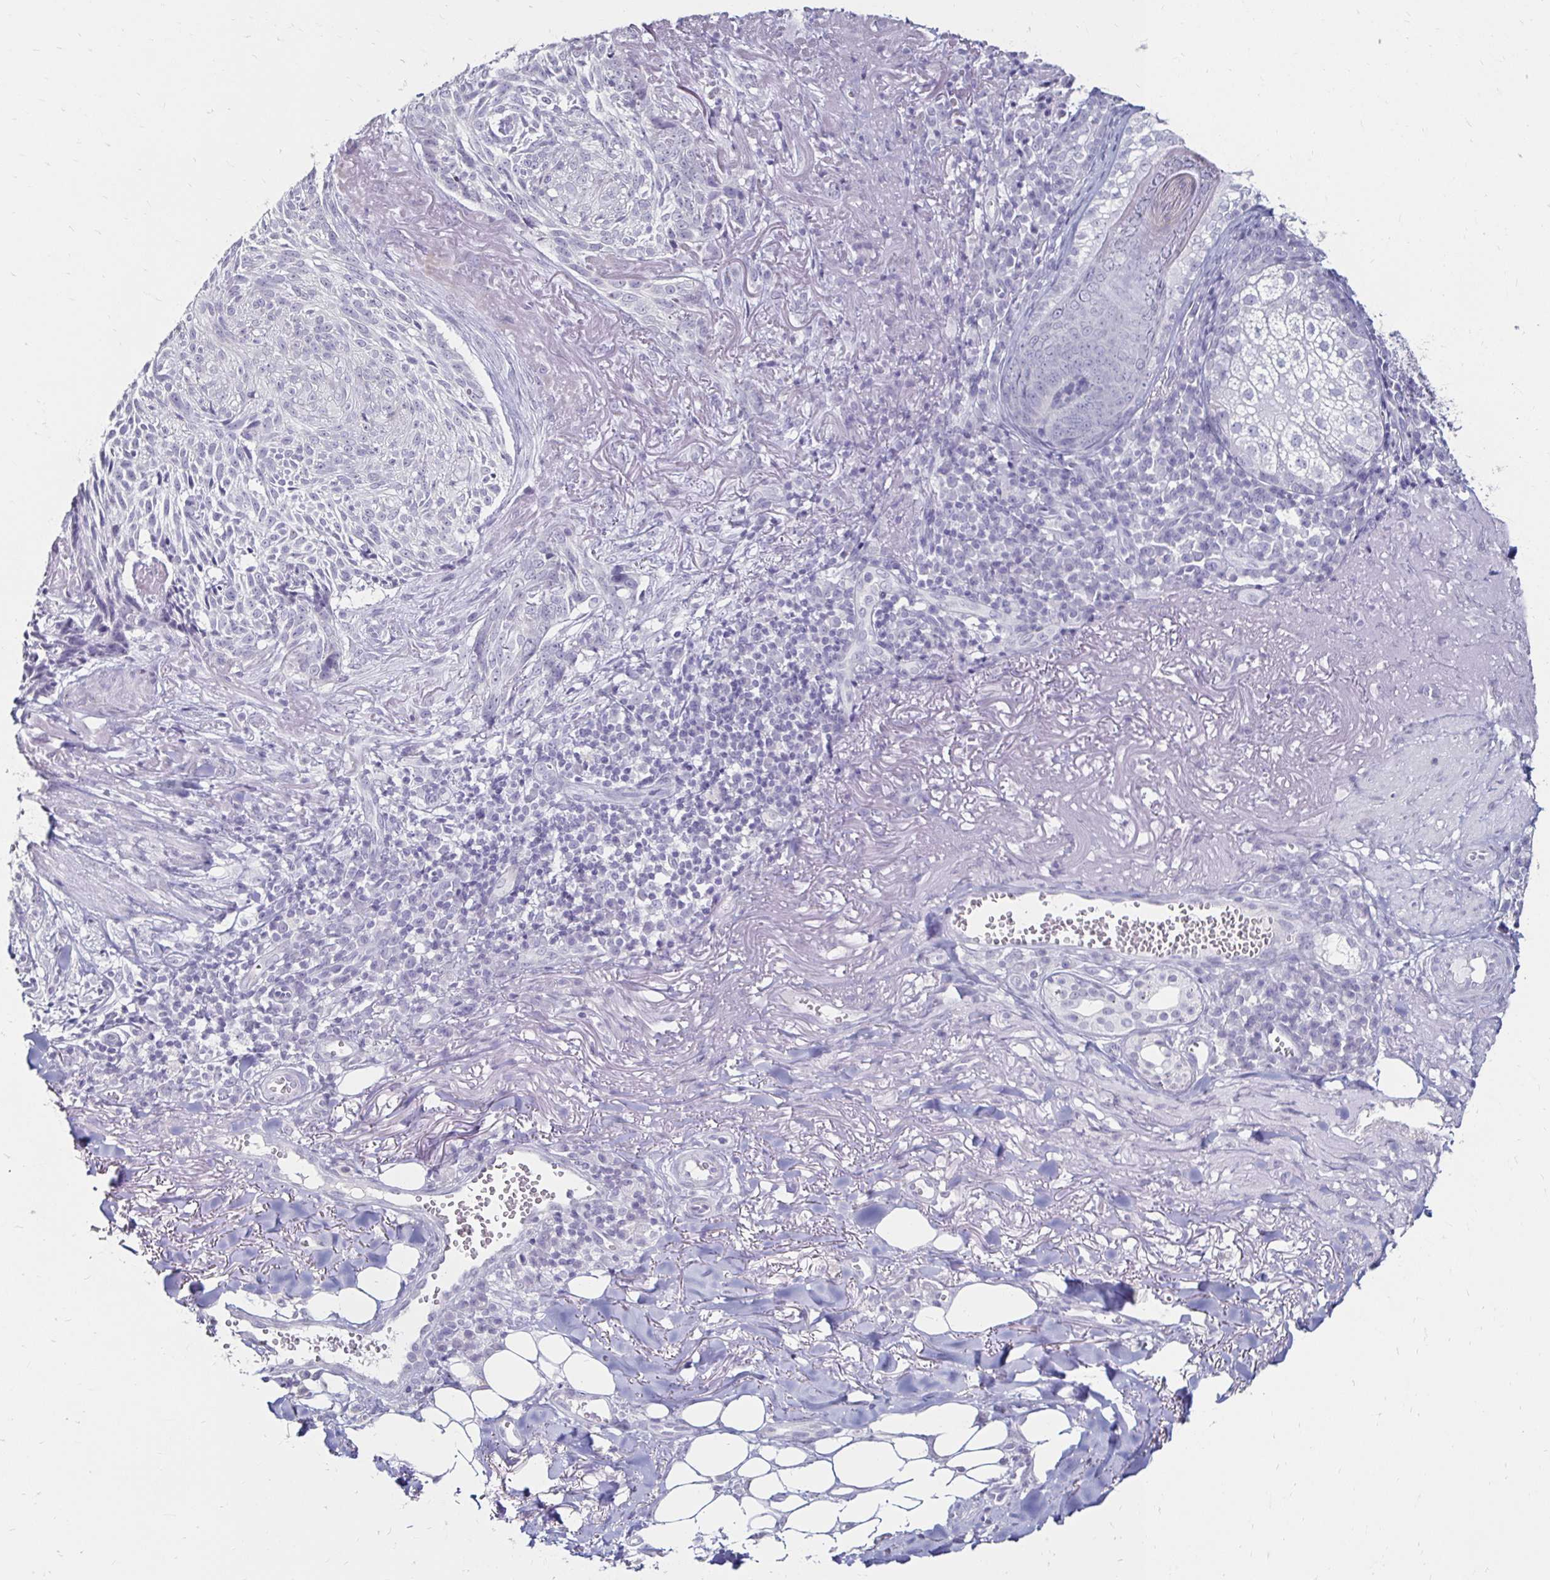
{"staining": {"intensity": "negative", "quantity": "none", "location": "none"}, "tissue": "skin cancer", "cell_type": "Tumor cells", "image_type": "cancer", "snomed": [{"axis": "morphology", "description": "Basal cell carcinoma"}, {"axis": "topography", "description": "Skin"}, {"axis": "topography", "description": "Skin of face"}], "caption": "Tumor cells show no significant protein staining in basal cell carcinoma (skin). (DAB (3,3'-diaminobenzidine) IHC visualized using brightfield microscopy, high magnification).", "gene": "TOMM34", "patient": {"sex": "female", "age": 95}}